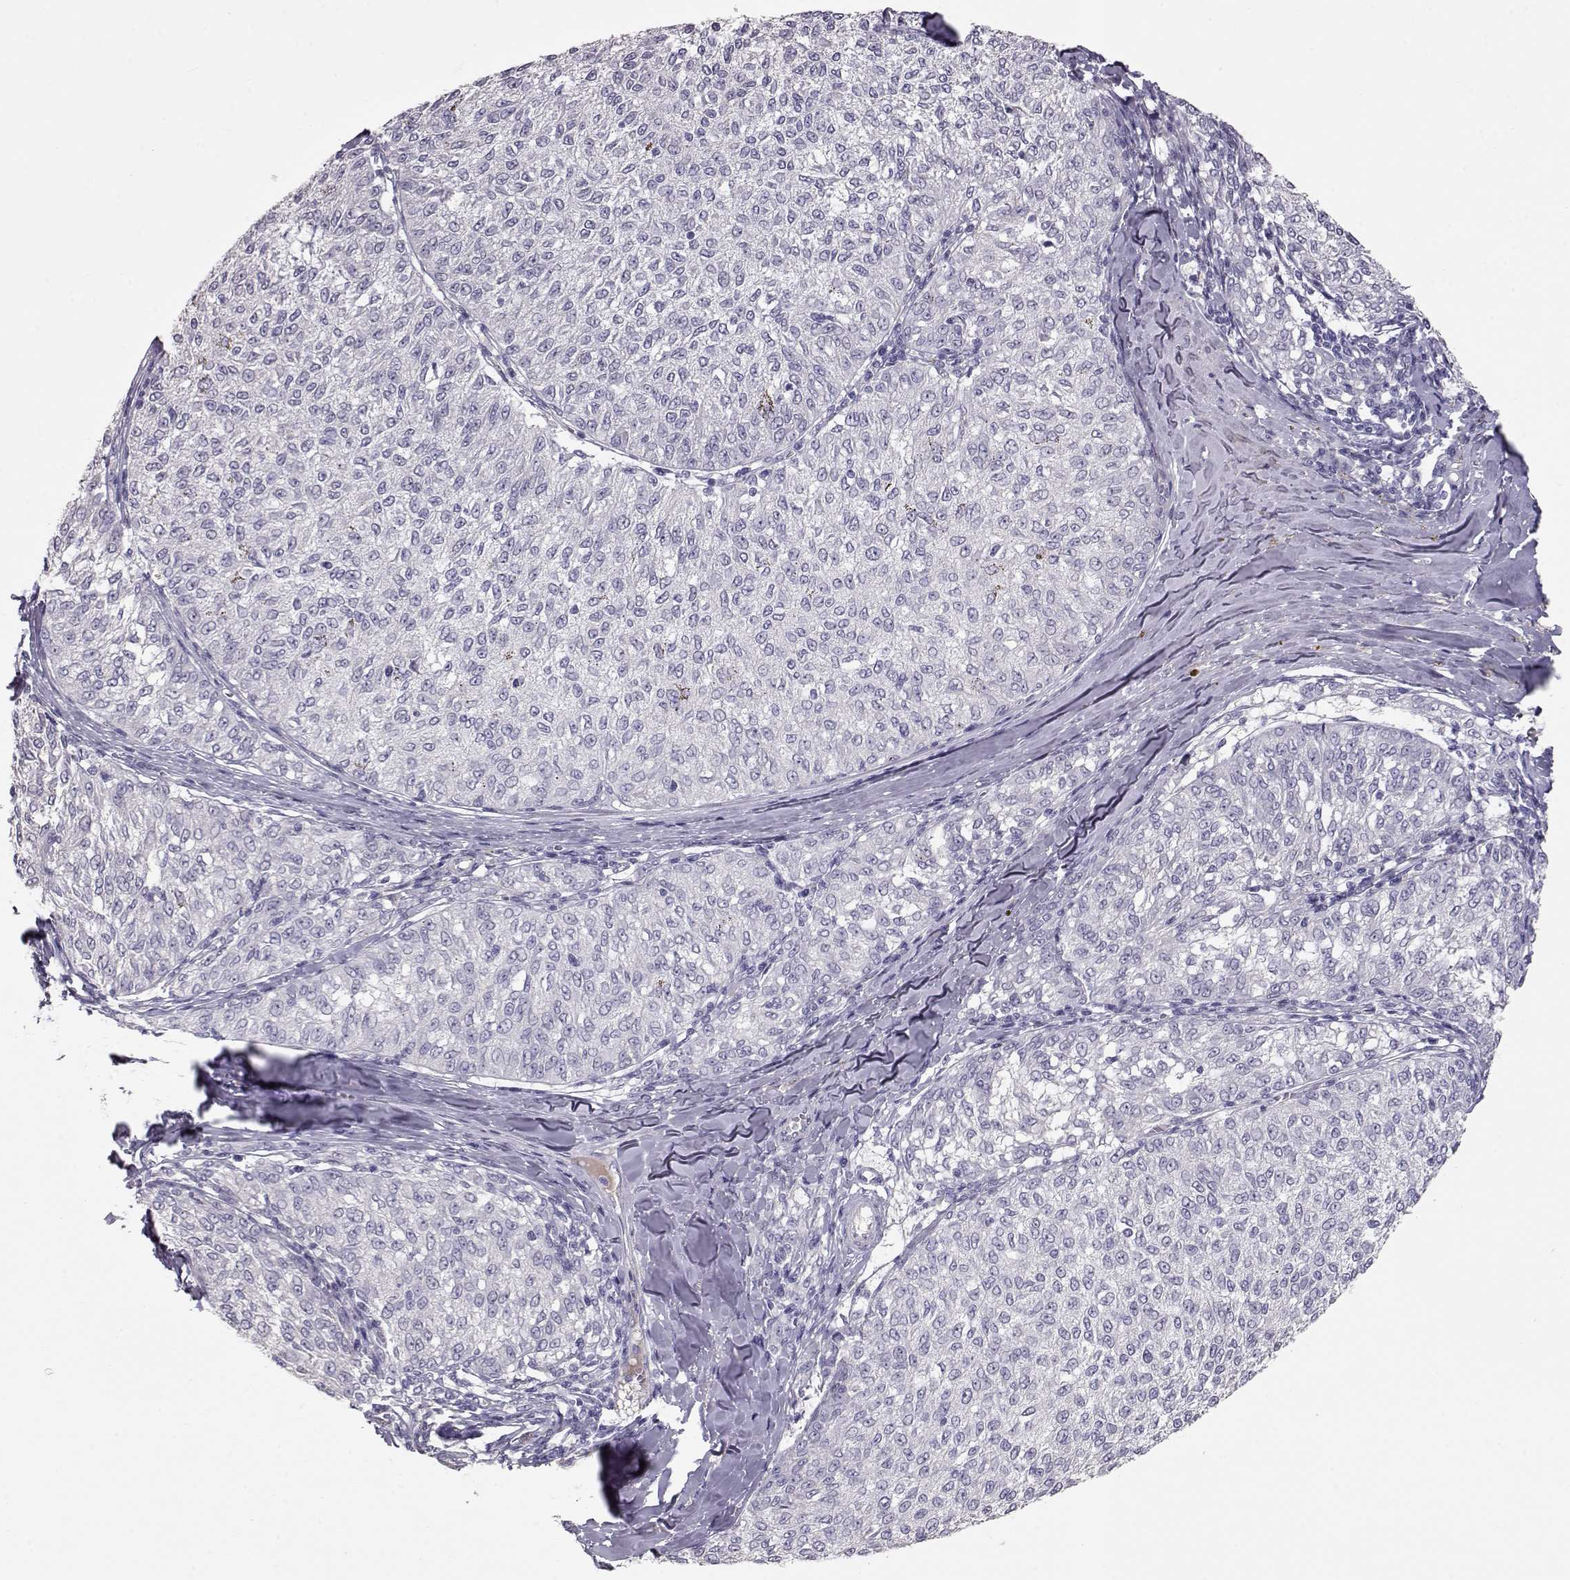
{"staining": {"intensity": "negative", "quantity": "none", "location": "none"}, "tissue": "melanoma", "cell_type": "Tumor cells", "image_type": "cancer", "snomed": [{"axis": "morphology", "description": "Malignant melanoma, NOS"}, {"axis": "topography", "description": "Skin"}], "caption": "Immunohistochemical staining of human melanoma exhibits no significant positivity in tumor cells.", "gene": "SLC18A1", "patient": {"sex": "female", "age": 72}}